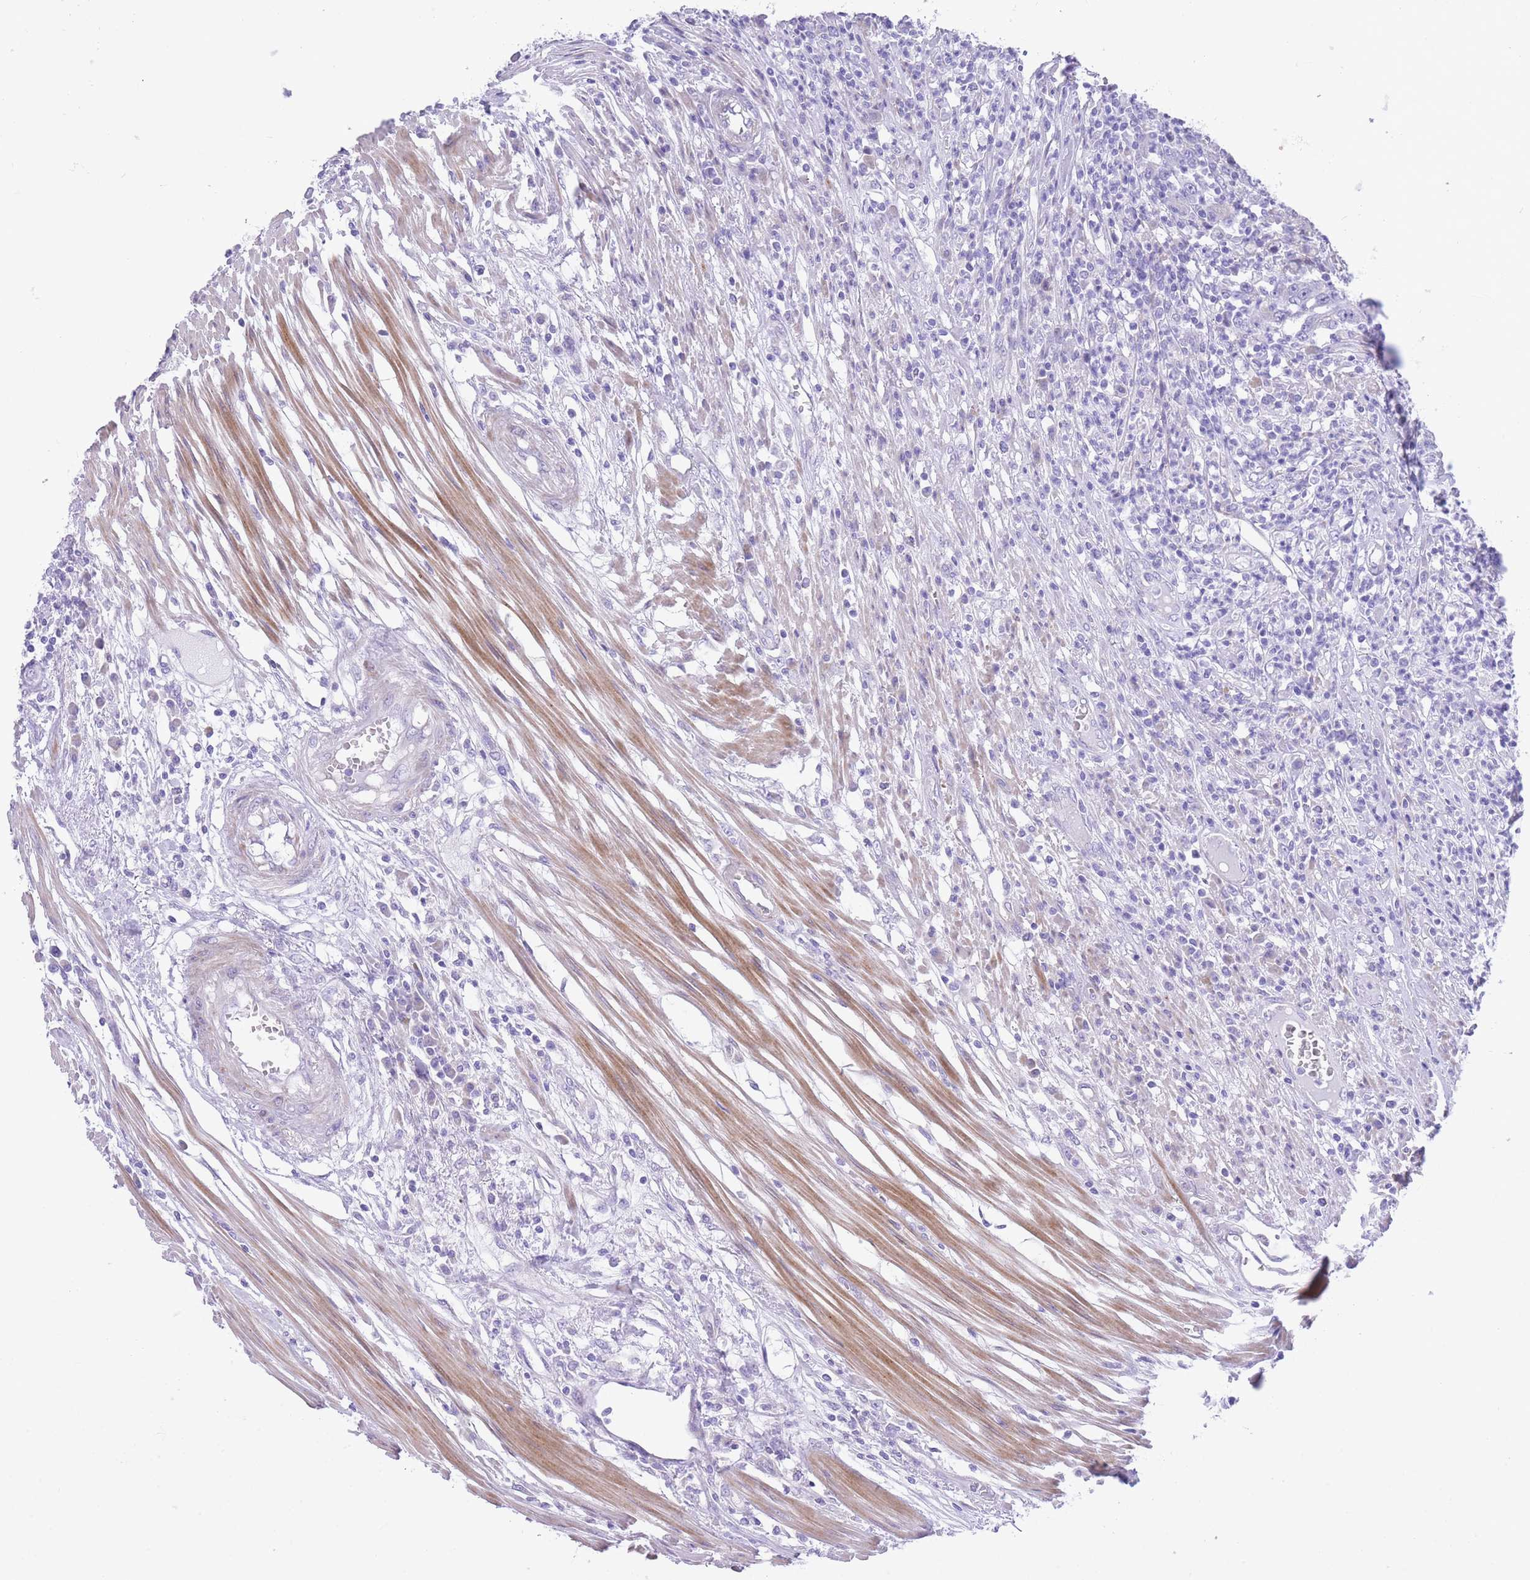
{"staining": {"intensity": "negative", "quantity": "none", "location": "none"}, "tissue": "colorectal cancer", "cell_type": "Tumor cells", "image_type": "cancer", "snomed": [{"axis": "morphology", "description": "Adenocarcinoma, NOS"}, {"axis": "topography", "description": "Colon"}], "caption": "Immunohistochemistry (IHC) photomicrograph of neoplastic tissue: human colorectal cancer (adenocarcinoma) stained with DAB exhibits no significant protein positivity in tumor cells.", "gene": "QTRT1", "patient": {"sex": "male", "age": 83}}